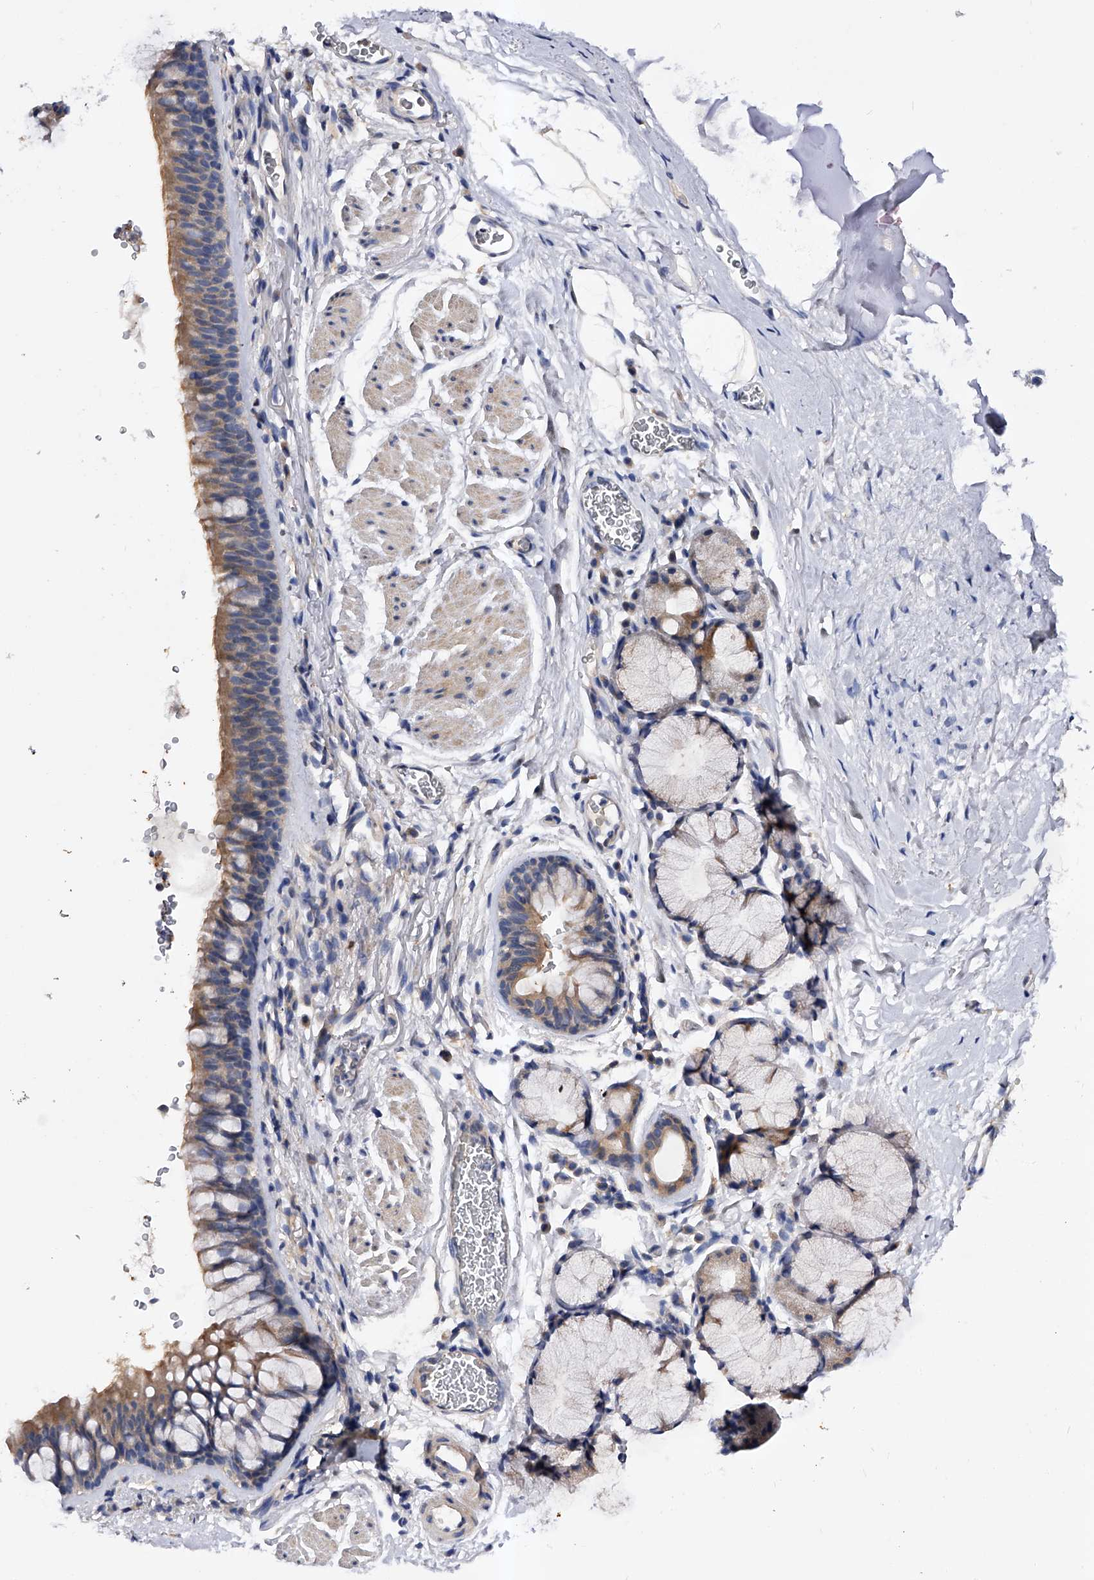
{"staining": {"intensity": "moderate", "quantity": "25%-75%", "location": "cytoplasmic/membranous"}, "tissue": "bronchus", "cell_type": "Respiratory epithelial cells", "image_type": "normal", "snomed": [{"axis": "morphology", "description": "Normal tissue, NOS"}, {"axis": "topography", "description": "Cartilage tissue"}, {"axis": "topography", "description": "Bronchus"}], "caption": "Moderate cytoplasmic/membranous protein staining is identified in approximately 25%-75% of respiratory epithelial cells in bronchus. The protein is shown in brown color, while the nuclei are stained blue.", "gene": "ARL4C", "patient": {"sex": "female", "age": 53}}